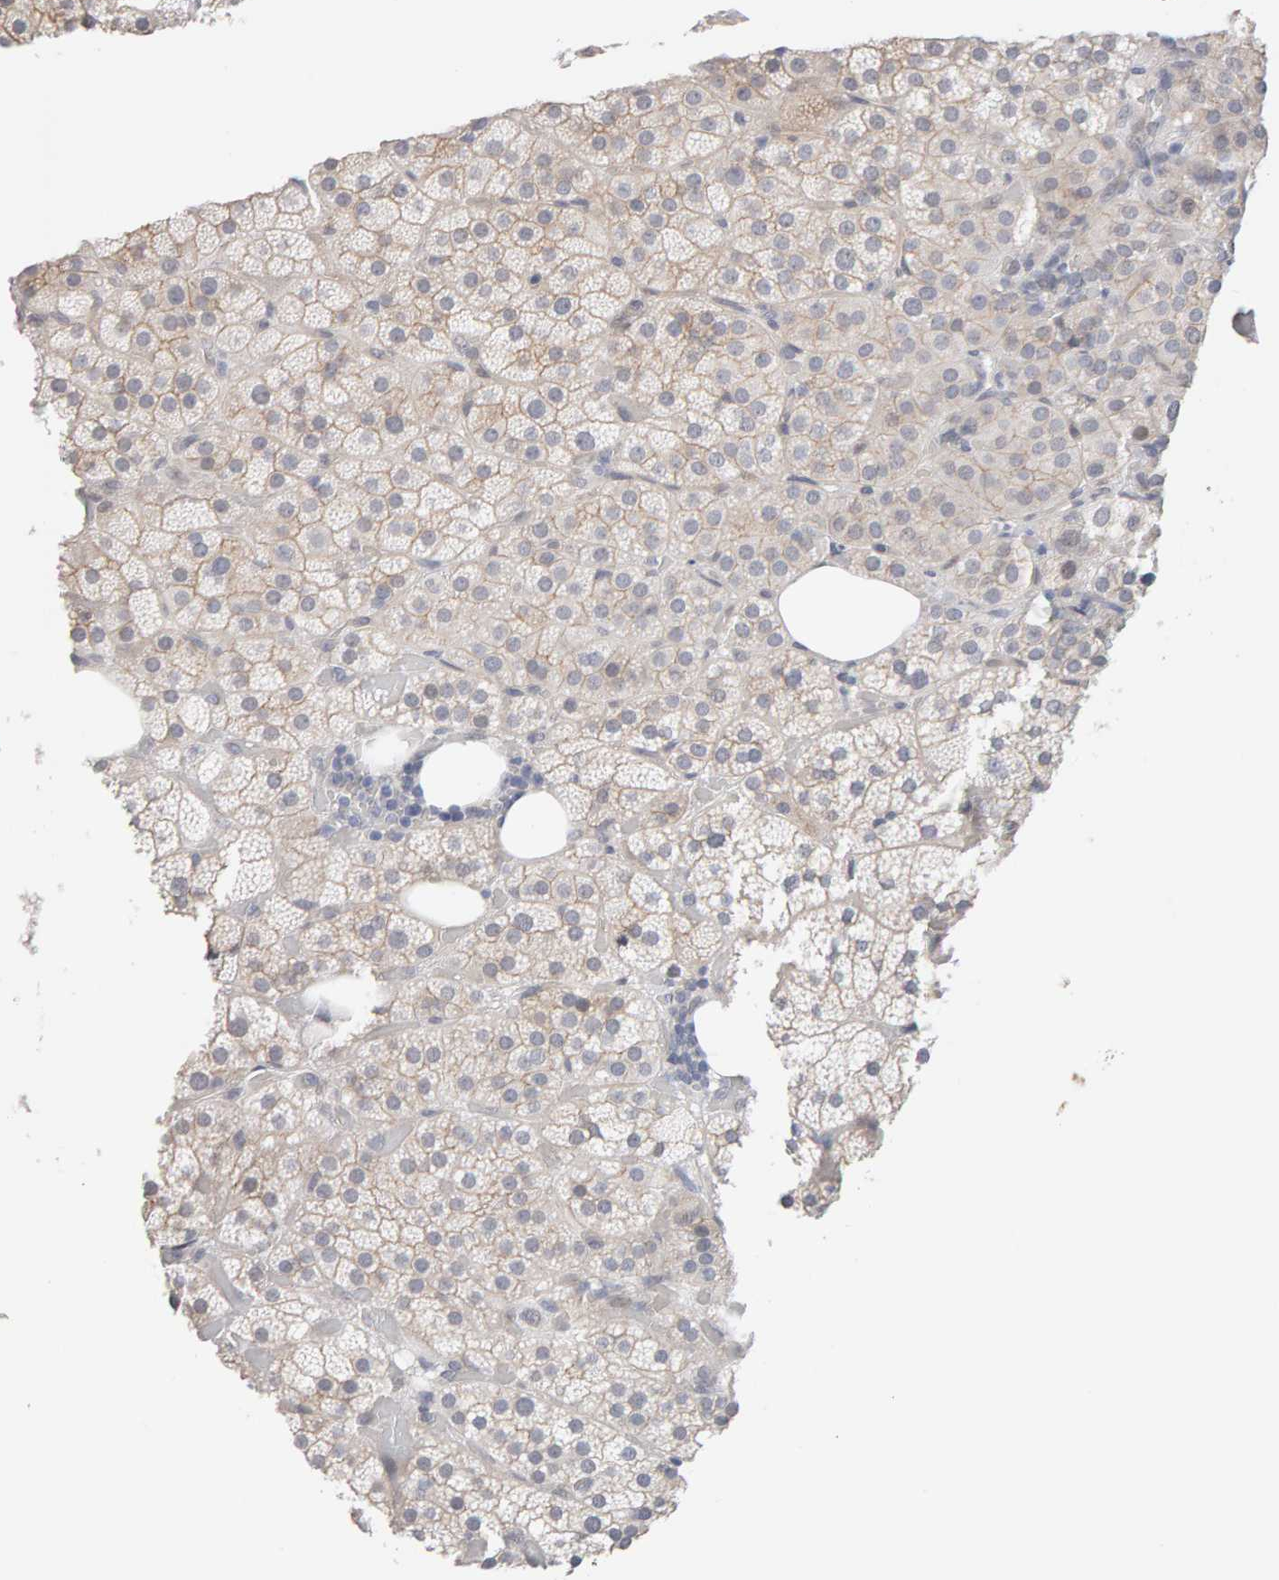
{"staining": {"intensity": "weak", "quantity": "25%-75%", "location": "cytoplasmic/membranous"}, "tissue": "adrenal gland", "cell_type": "Glandular cells", "image_type": "normal", "snomed": [{"axis": "morphology", "description": "Normal tissue, NOS"}, {"axis": "topography", "description": "Adrenal gland"}], "caption": "Glandular cells reveal low levels of weak cytoplasmic/membranous positivity in approximately 25%-75% of cells in unremarkable adrenal gland.", "gene": "HNF4A", "patient": {"sex": "female", "age": 59}}